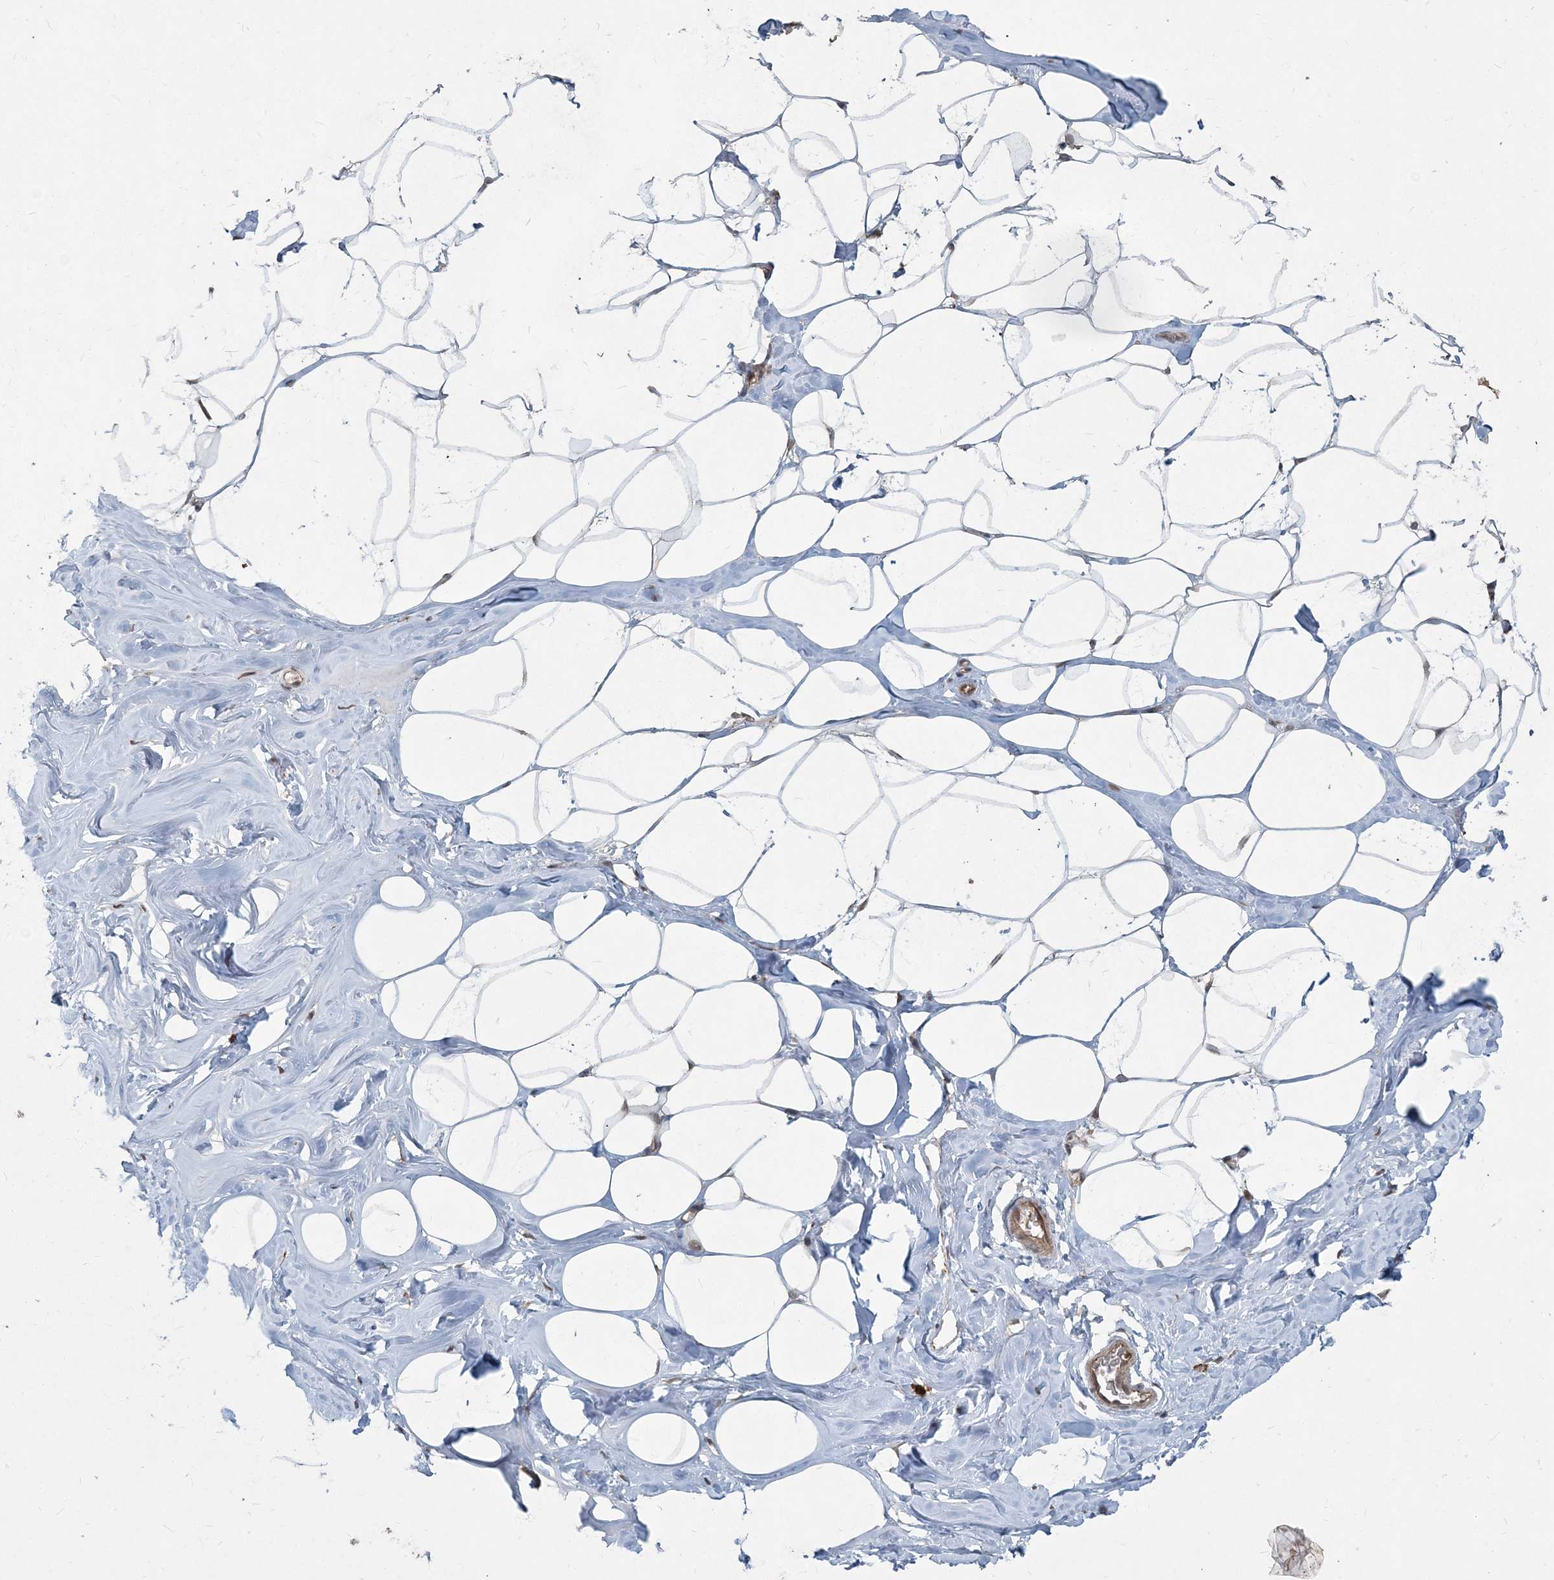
{"staining": {"intensity": "moderate", "quantity": ">75%", "location": "cytoplasmic/membranous,nuclear"}, "tissue": "adipose tissue", "cell_type": "Adipocytes", "image_type": "normal", "snomed": [{"axis": "morphology", "description": "Normal tissue, NOS"}, {"axis": "morphology", "description": "Fibrosis, NOS"}, {"axis": "topography", "description": "Breast"}, {"axis": "topography", "description": "Adipose tissue"}], "caption": "This micrograph demonstrates immunohistochemistry staining of unremarkable human adipose tissue, with medium moderate cytoplasmic/membranous,nuclear positivity in approximately >75% of adipocytes.", "gene": "COPS7B", "patient": {"sex": "female", "age": 39}}